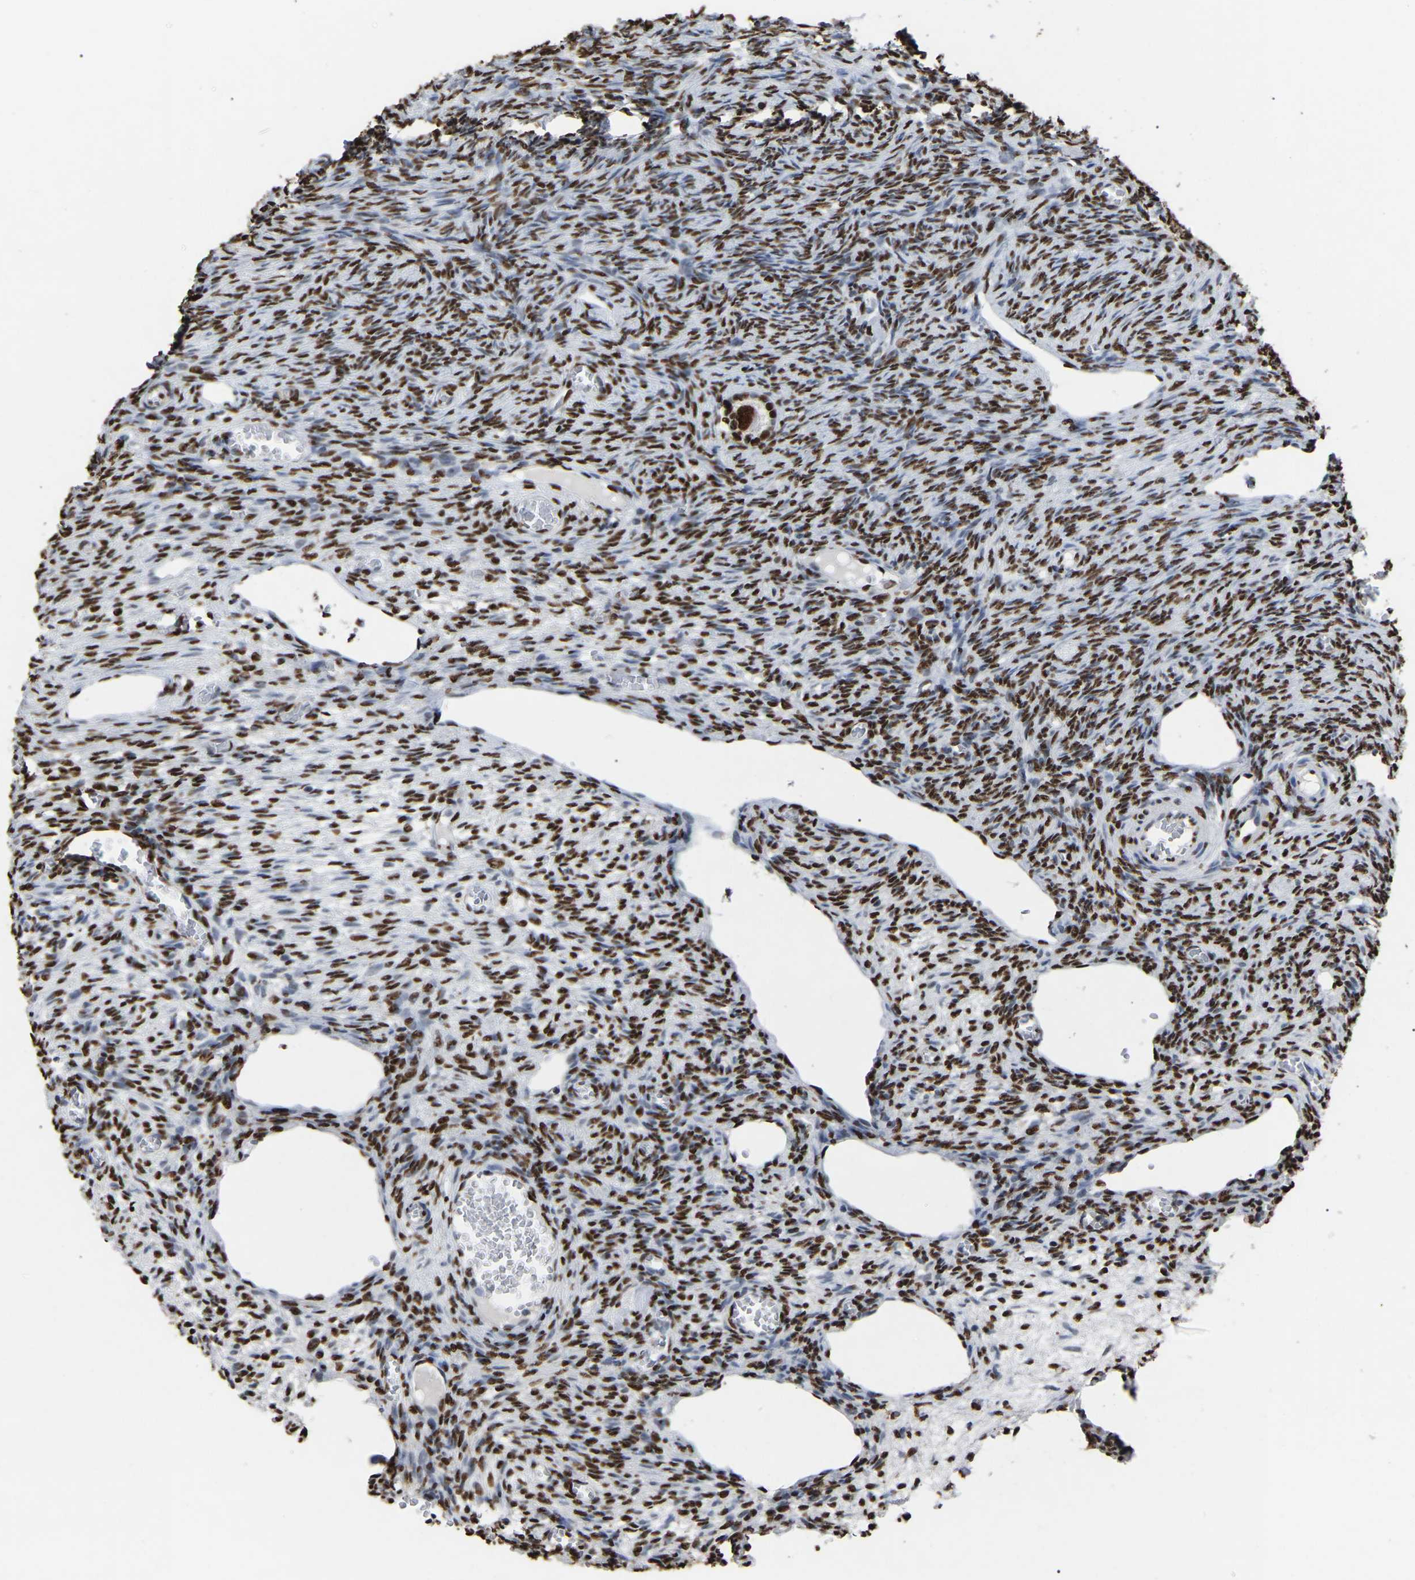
{"staining": {"intensity": "strong", "quantity": ">75%", "location": "nuclear"}, "tissue": "ovary", "cell_type": "Follicle cells", "image_type": "normal", "snomed": [{"axis": "morphology", "description": "Normal tissue, NOS"}, {"axis": "topography", "description": "Ovary"}], "caption": "IHC of unremarkable human ovary shows high levels of strong nuclear positivity in approximately >75% of follicle cells.", "gene": "RBL2", "patient": {"sex": "female", "age": 27}}